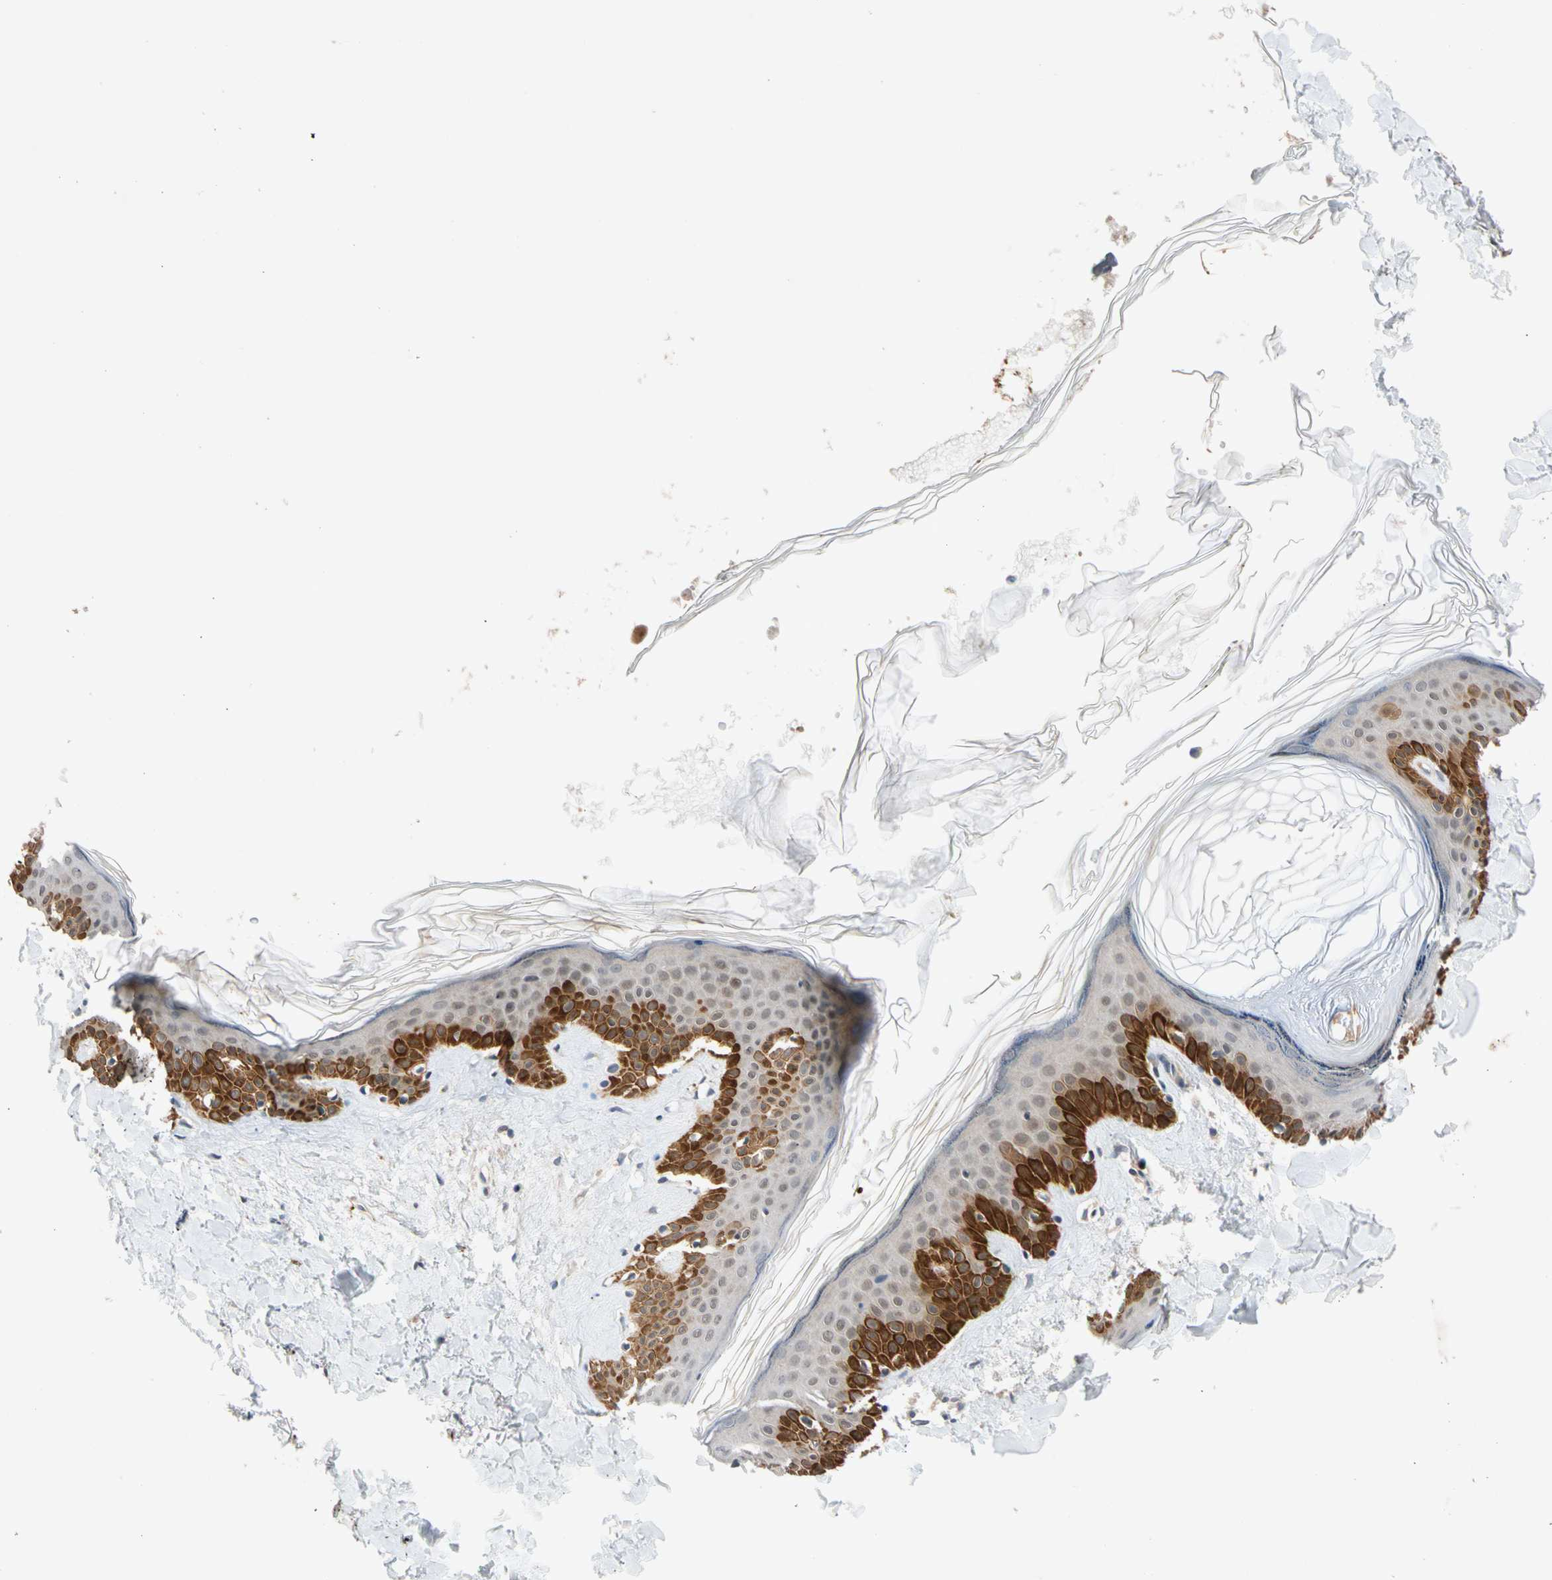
{"staining": {"intensity": "weak", "quantity": ">75%", "location": "cytoplasmic/membranous"}, "tissue": "skin", "cell_type": "Fibroblasts", "image_type": "normal", "snomed": [{"axis": "morphology", "description": "Normal tissue, NOS"}, {"axis": "topography", "description": "Skin"}], "caption": "Immunohistochemical staining of normal human skin displays >75% levels of weak cytoplasmic/membranous protein expression in about >75% of fibroblasts.", "gene": "CNST", "patient": {"sex": "male", "age": 67}}